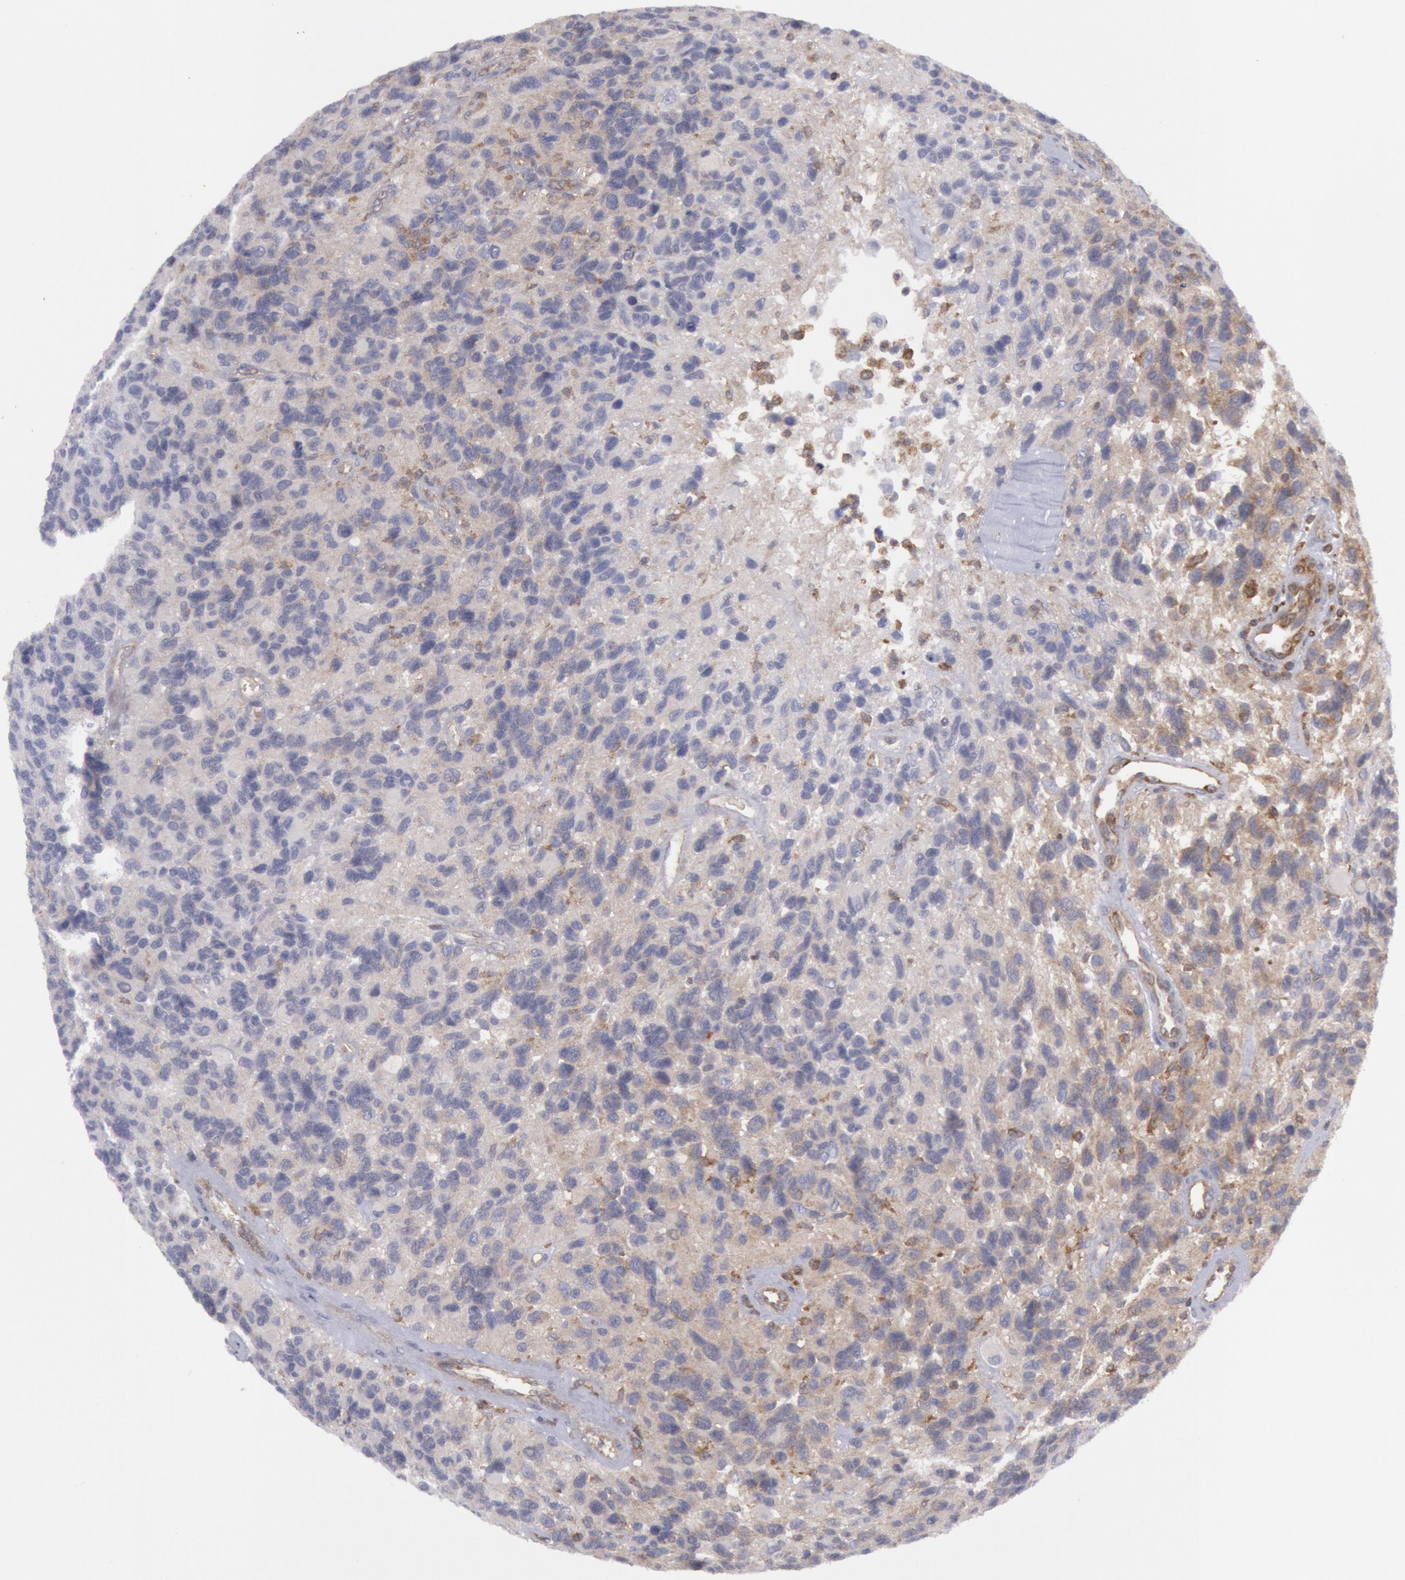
{"staining": {"intensity": "weak", "quantity": "<25%", "location": "cytoplasmic/membranous"}, "tissue": "glioma", "cell_type": "Tumor cells", "image_type": "cancer", "snomed": [{"axis": "morphology", "description": "Glioma, malignant, High grade"}, {"axis": "topography", "description": "Brain"}], "caption": "Immunohistochemistry of human glioma exhibits no staining in tumor cells.", "gene": "IKBKB", "patient": {"sex": "male", "age": 77}}